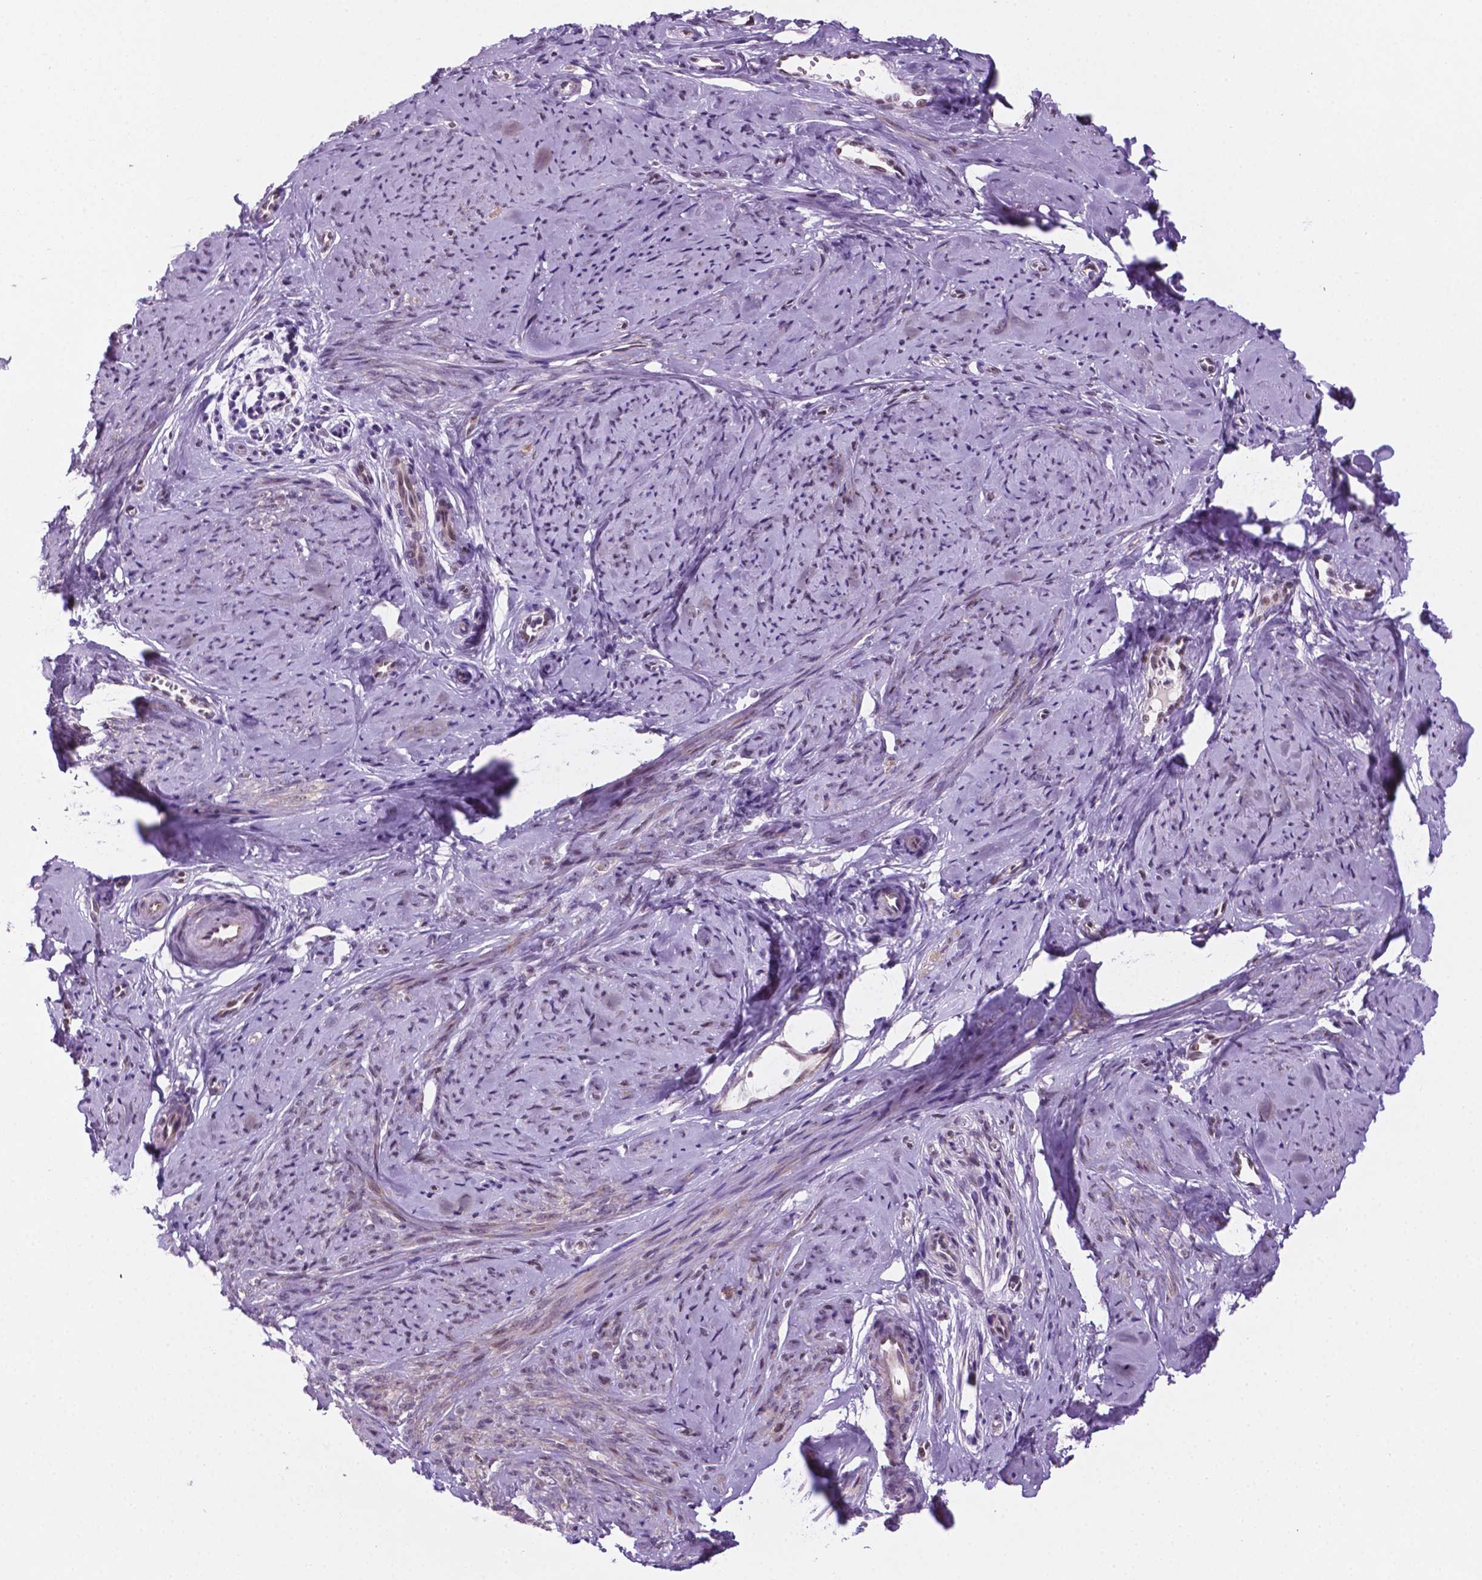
{"staining": {"intensity": "moderate", "quantity": "25%-75%", "location": "cytoplasmic/membranous,nuclear"}, "tissue": "smooth muscle", "cell_type": "Smooth muscle cells", "image_type": "normal", "snomed": [{"axis": "morphology", "description": "Normal tissue, NOS"}, {"axis": "topography", "description": "Smooth muscle"}], "caption": "Protein expression analysis of unremarkable human smooth muscle reveals moderate cytoplasmic/membranous,nuclear staining in about 25%-75% of smooth muscle cells.", "gene": "C18orf21", "patient": {"sex": "female", "age": 48}}